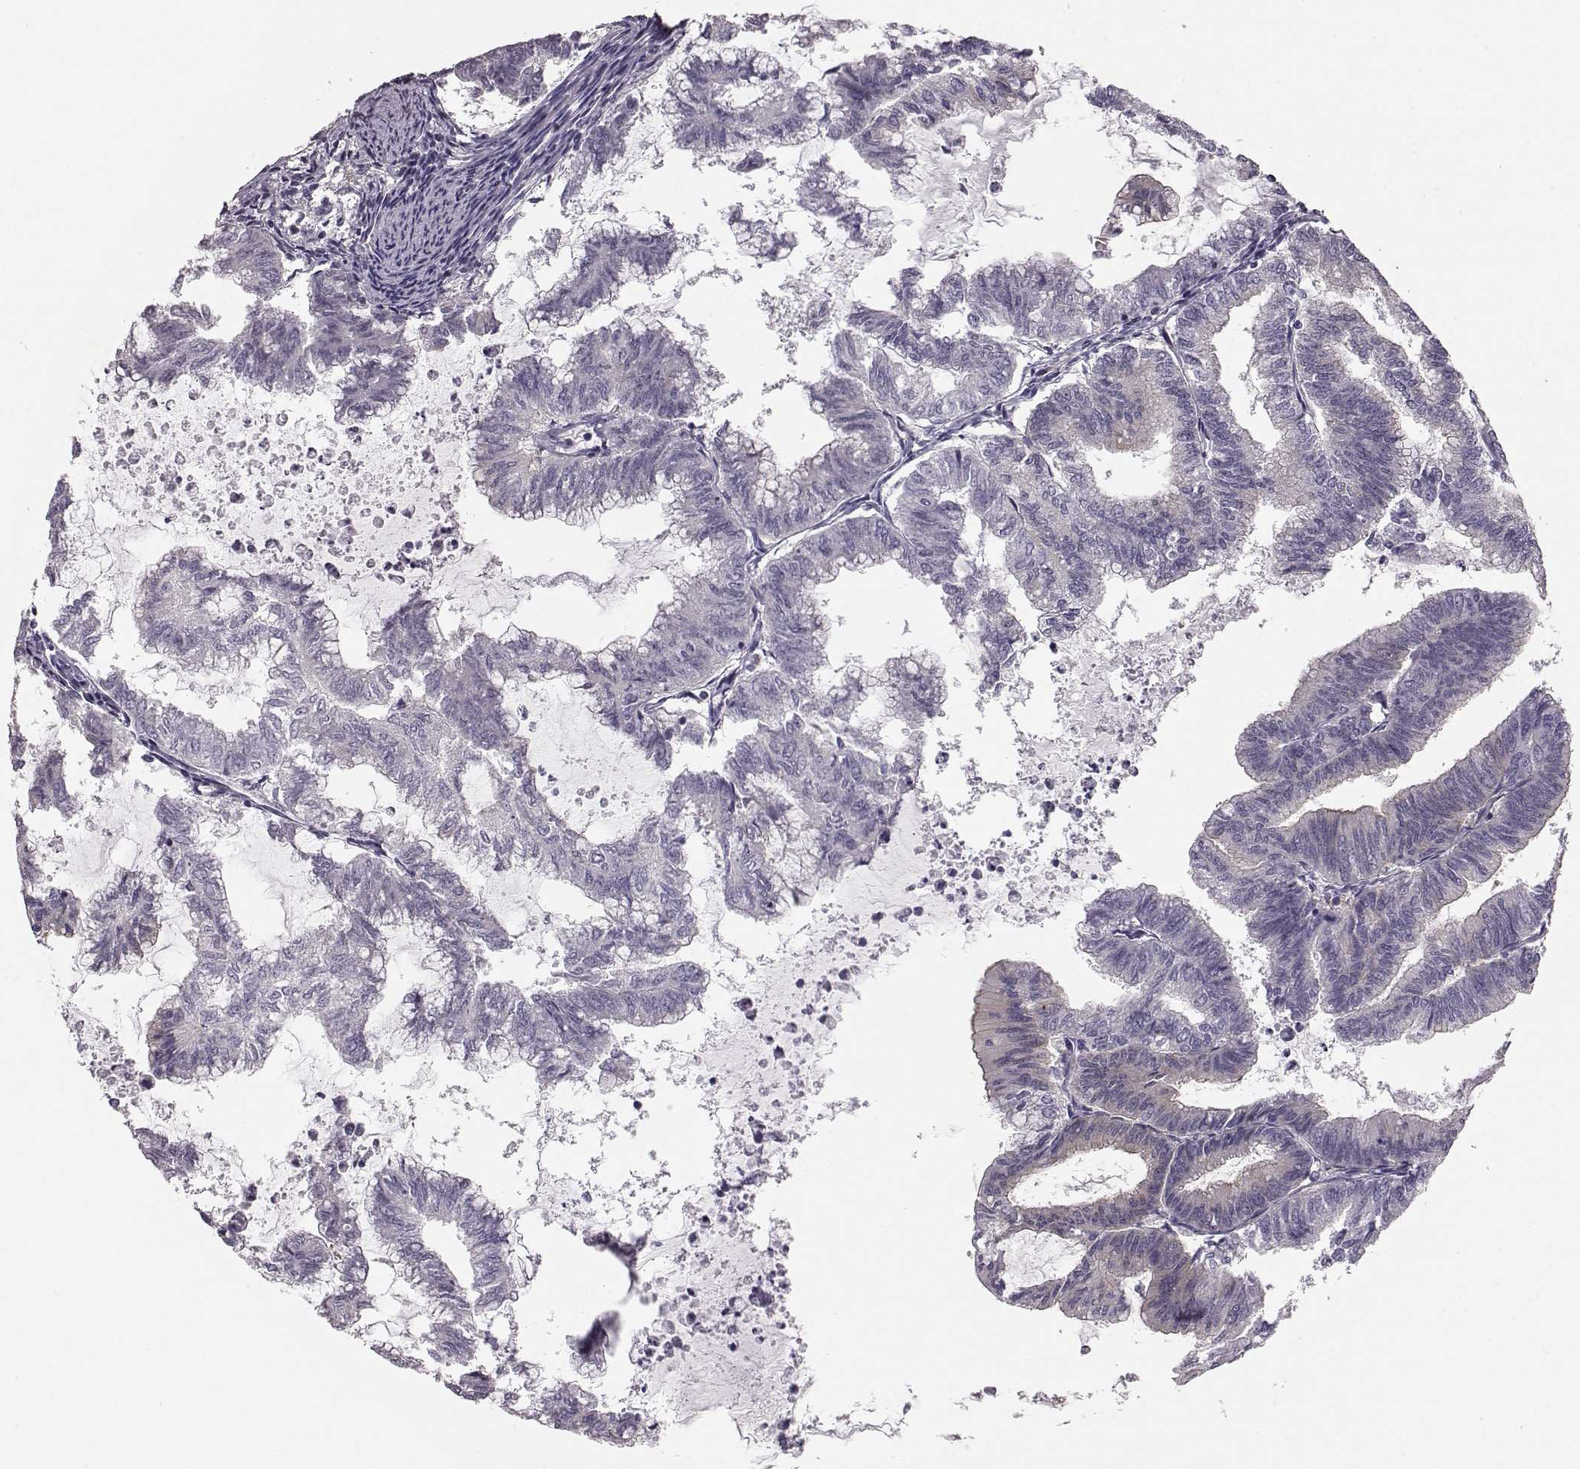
{"staining": {"intensity": "negative", "quantity": "none", "location": "none"}, "tissue": "endometrial cancer", "cell_type": "Tumor cells", "image_type": "cancer", "snomed": [{"axis": "morphology", "description": "Adenocarcinoma, NOS"}, {"axis": "topography", "description": "Endometrium"}], "caption": "Photomicrograph shows no protein positivity in tumor cells of endometrial cancer (adenocarcinoma) tissue. (DAB (3,3'-diaminobenzidine) IHC, high magnification).", "gene": "GPR50", "patient": {"sex": "female", "age": 79}}